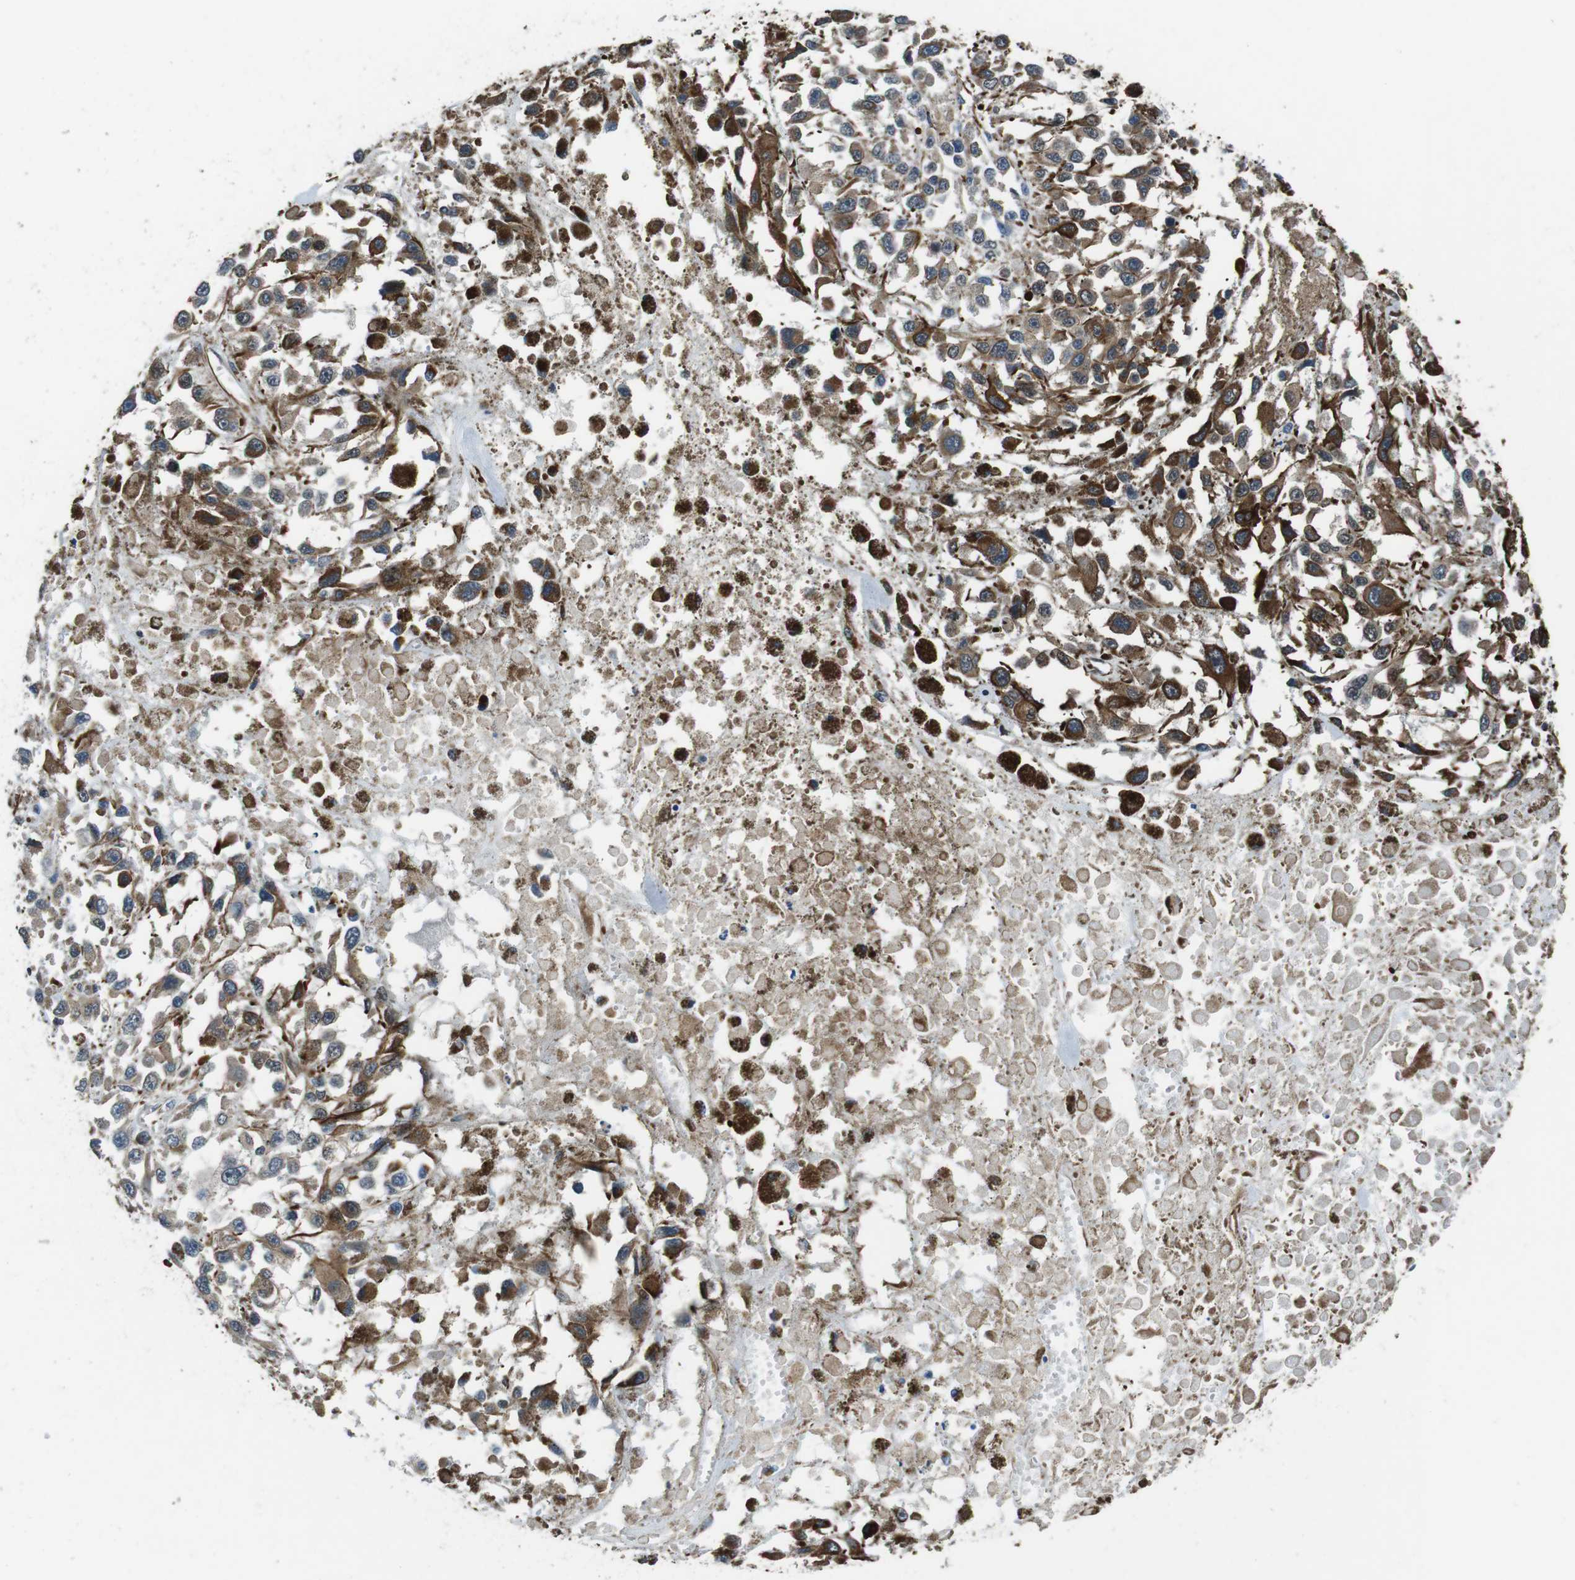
{"staining": {"intensity": "negative", "quantity": "none", "location": "none"}, "tissue": "melanoma", "cell_type": "Tumor cells", "image_type": "cancer", "snomed": [{"axis": "morphology", "description": "Malignant melanoma, Metastatic site"}, {"axis": "topography", "description": "Lymph node"}], "caption": "IHC of melanoma demonstrates no staining in tumor cells. (DAB IHC visualized using brightfield microscopy, high magnification).", "gene": "LRRC49", "patient": {"sex": "male", "age": 59}}